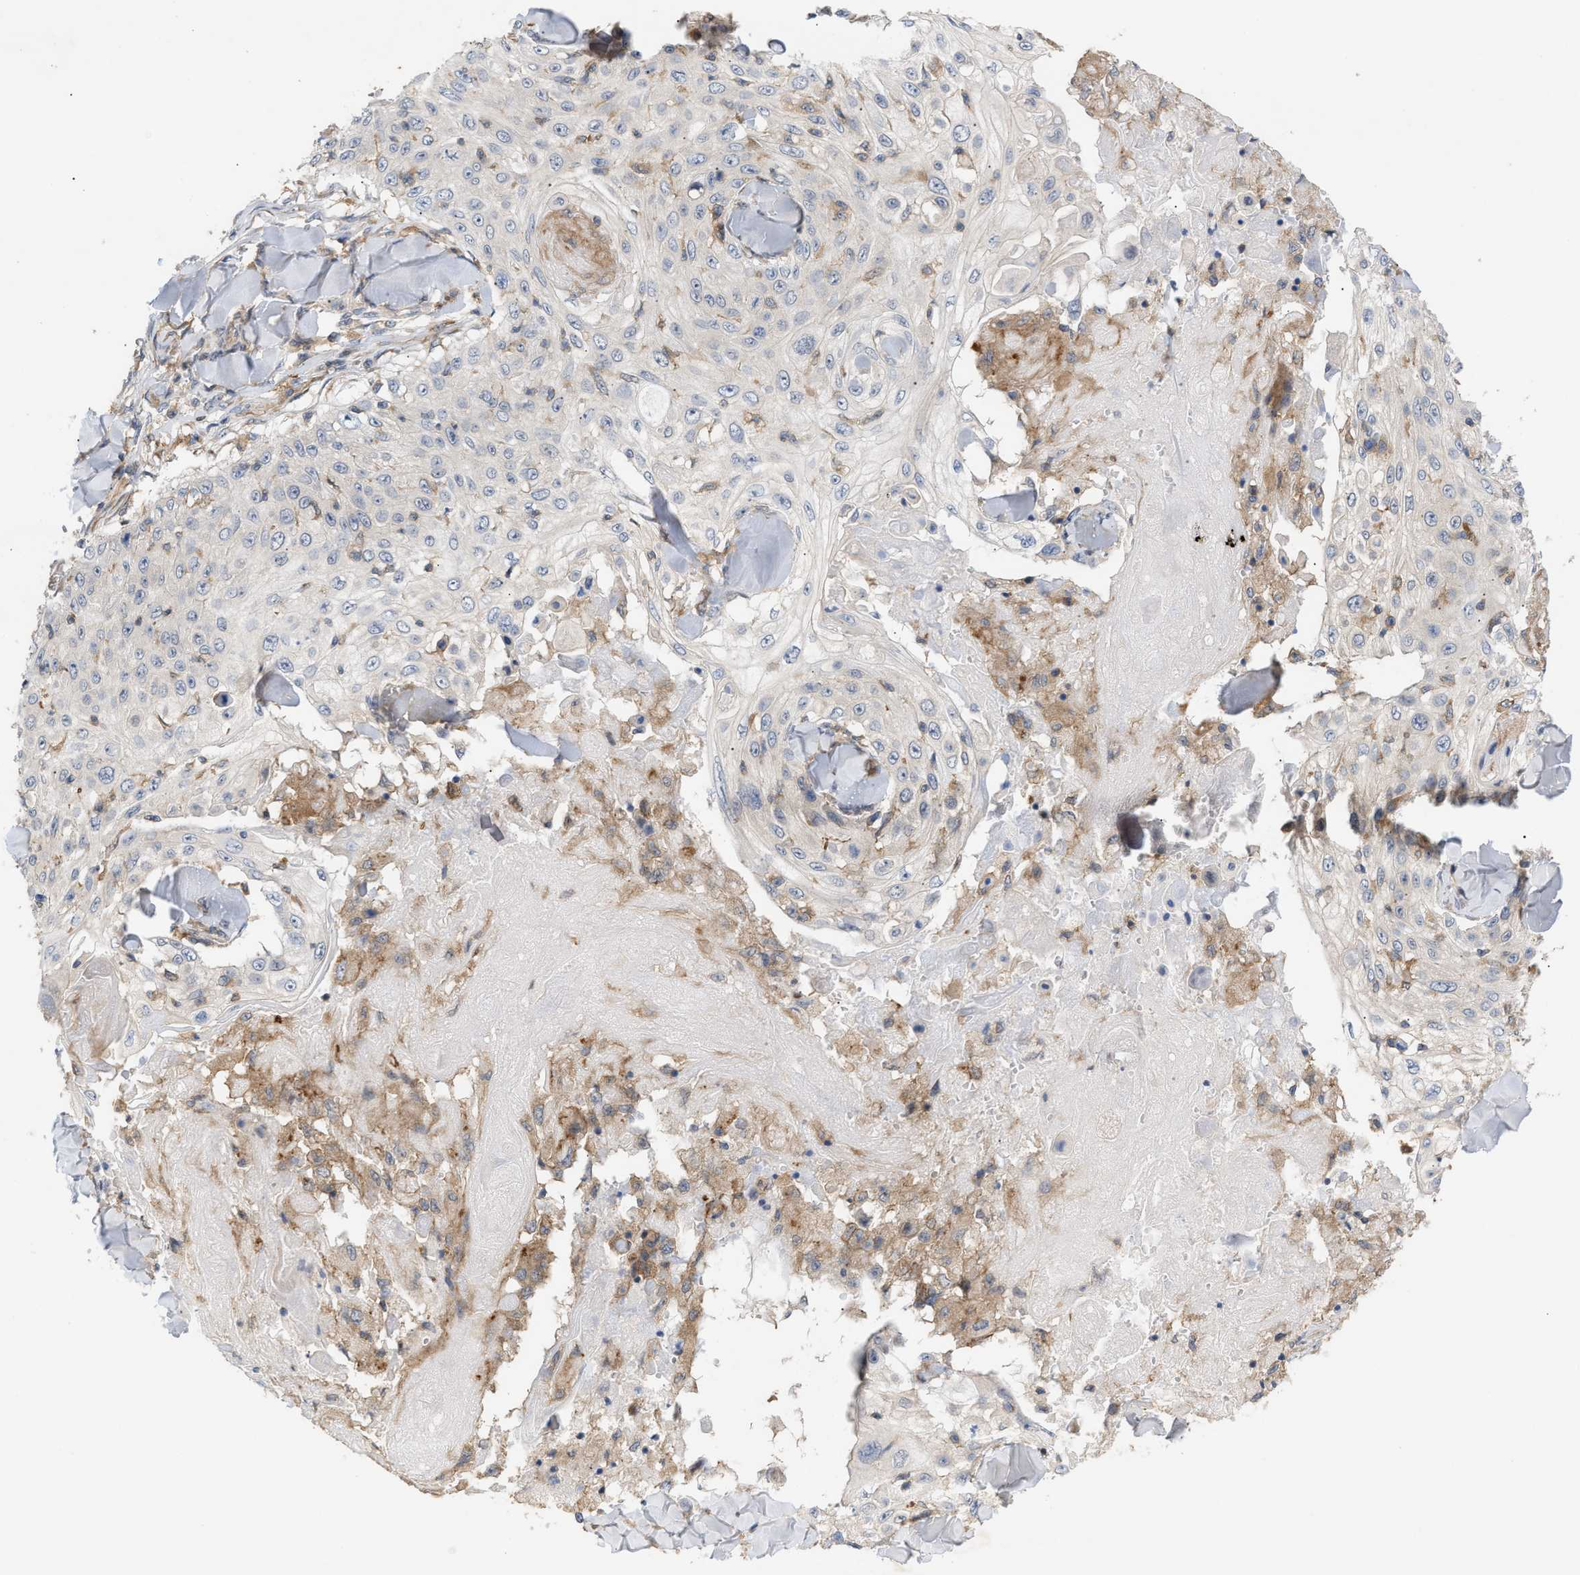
{"staining": {"intensity": "negative", "quantity": "none", "location": "none"}, "tissue": "skin cancer", "cell_type": "Tumor cells", "image_type": "cancer", "snomed": [{"axis": "morphology", "description": "Squamous cell carcinoma, NOS"}, {"axis": "topography", "description": "Skin"}], "caption": "Squamous cell carcinoma (skin) stained for a protein using immunohistochemistry displays no expression tumor cells.", "gene": "DBNL", "patient": {"sex": "male", "age": 86}}